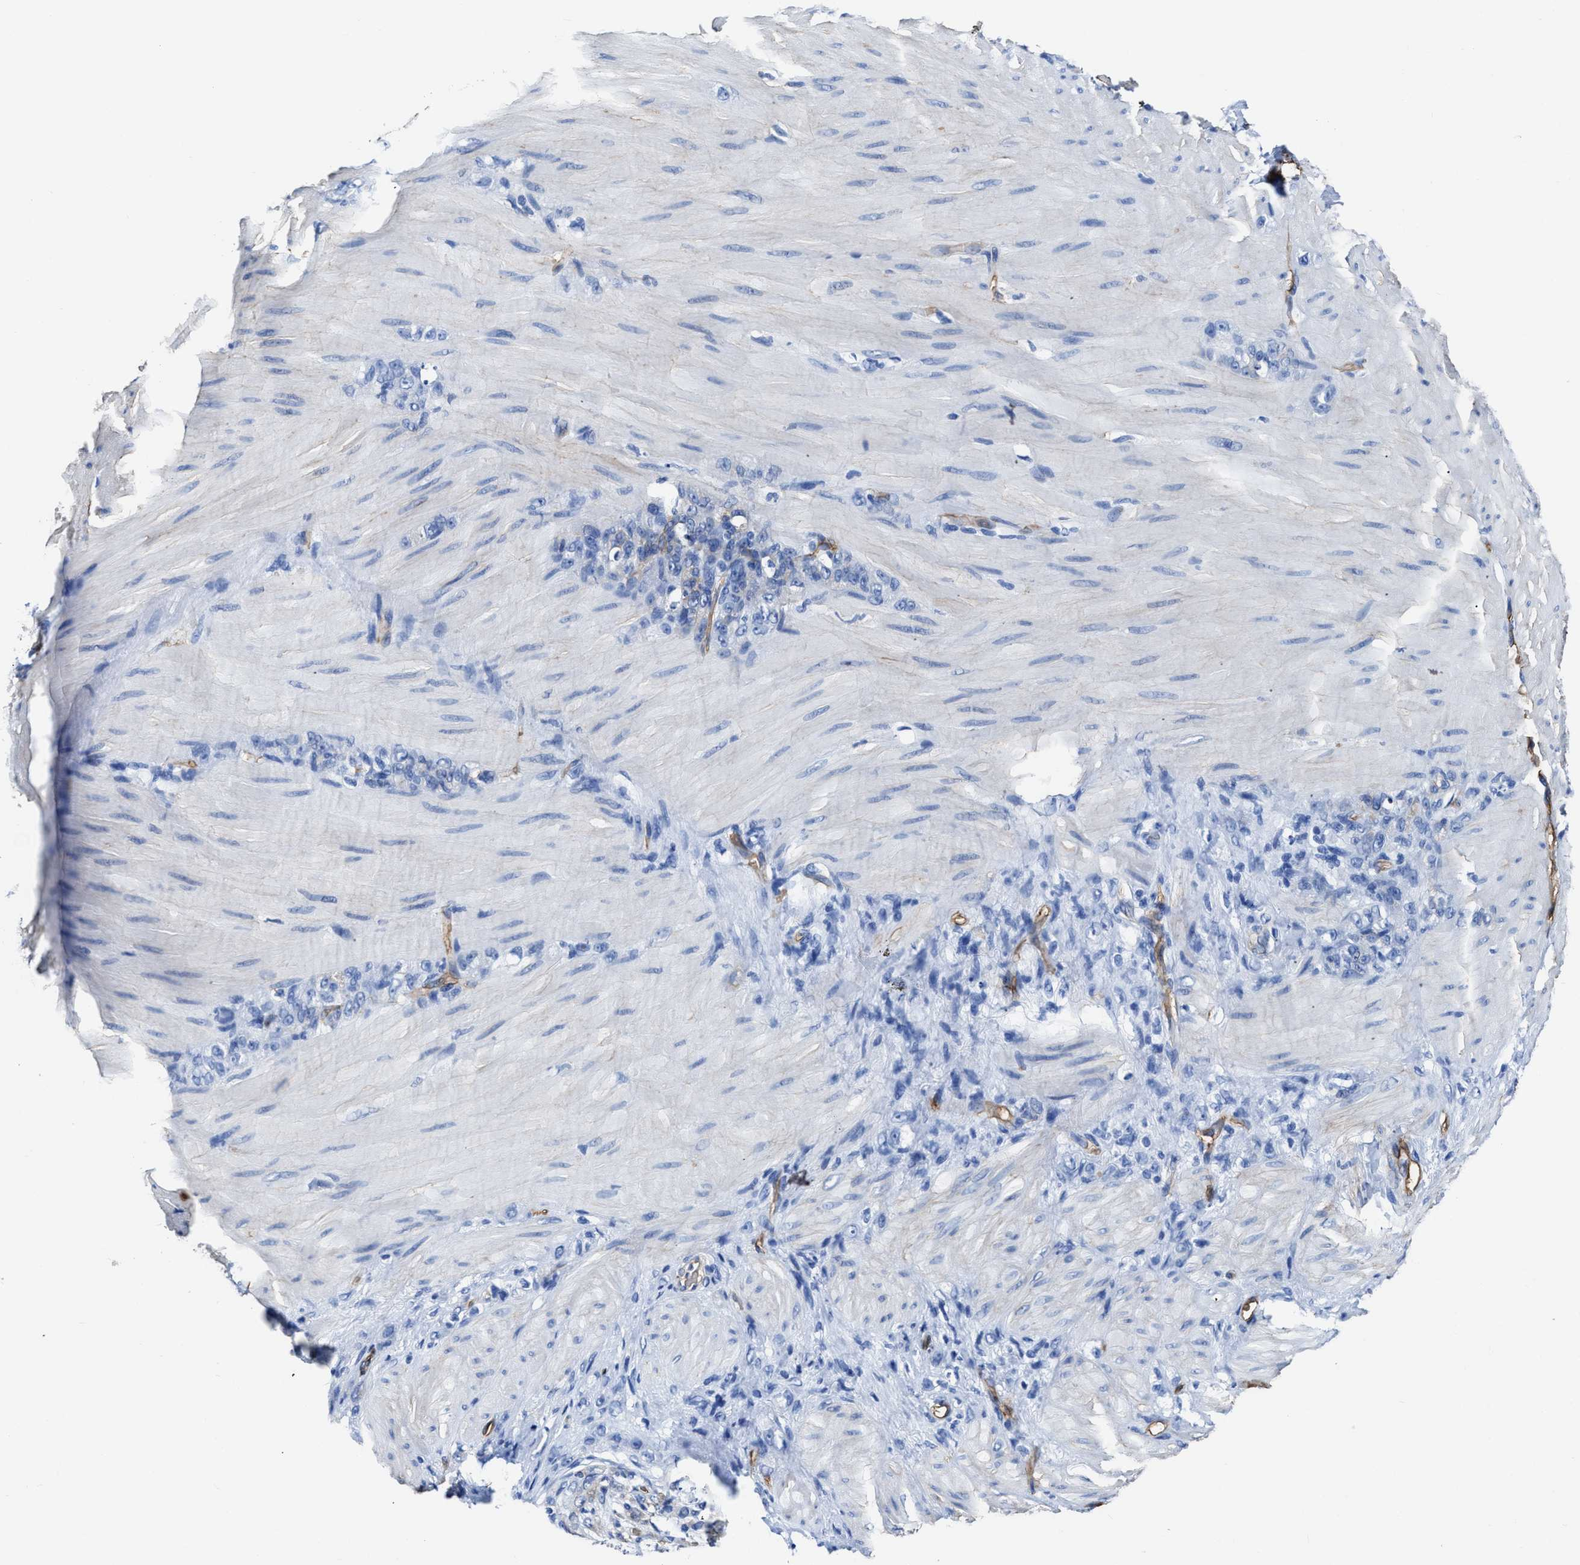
{"staining": {"intensity": "negative", "quantity": "none", "location": "none"}, "tissue": "stomach cancer", "cell_type": "Tumor cells", "image_type": "cancer", "snomed": [{"axis": "morphology", "description": "Normal tissue, NOS"}, {"axis": "morphology", "description": "Adenocarcinoma, NOS"}, {"axis": "topography", "description": "Stomach"}], "caption": "DAB (3,3'-diaminobenzidine) immunohistochemical staining of stomach cancer (adenocarcinoma) exhibits no significant expression in tumor cells. (DAB (3,3'-diaminobenzidine) IHC, high magnification).", "gene": "AQP1", "patient": {"sex": "male", "age": 82}}